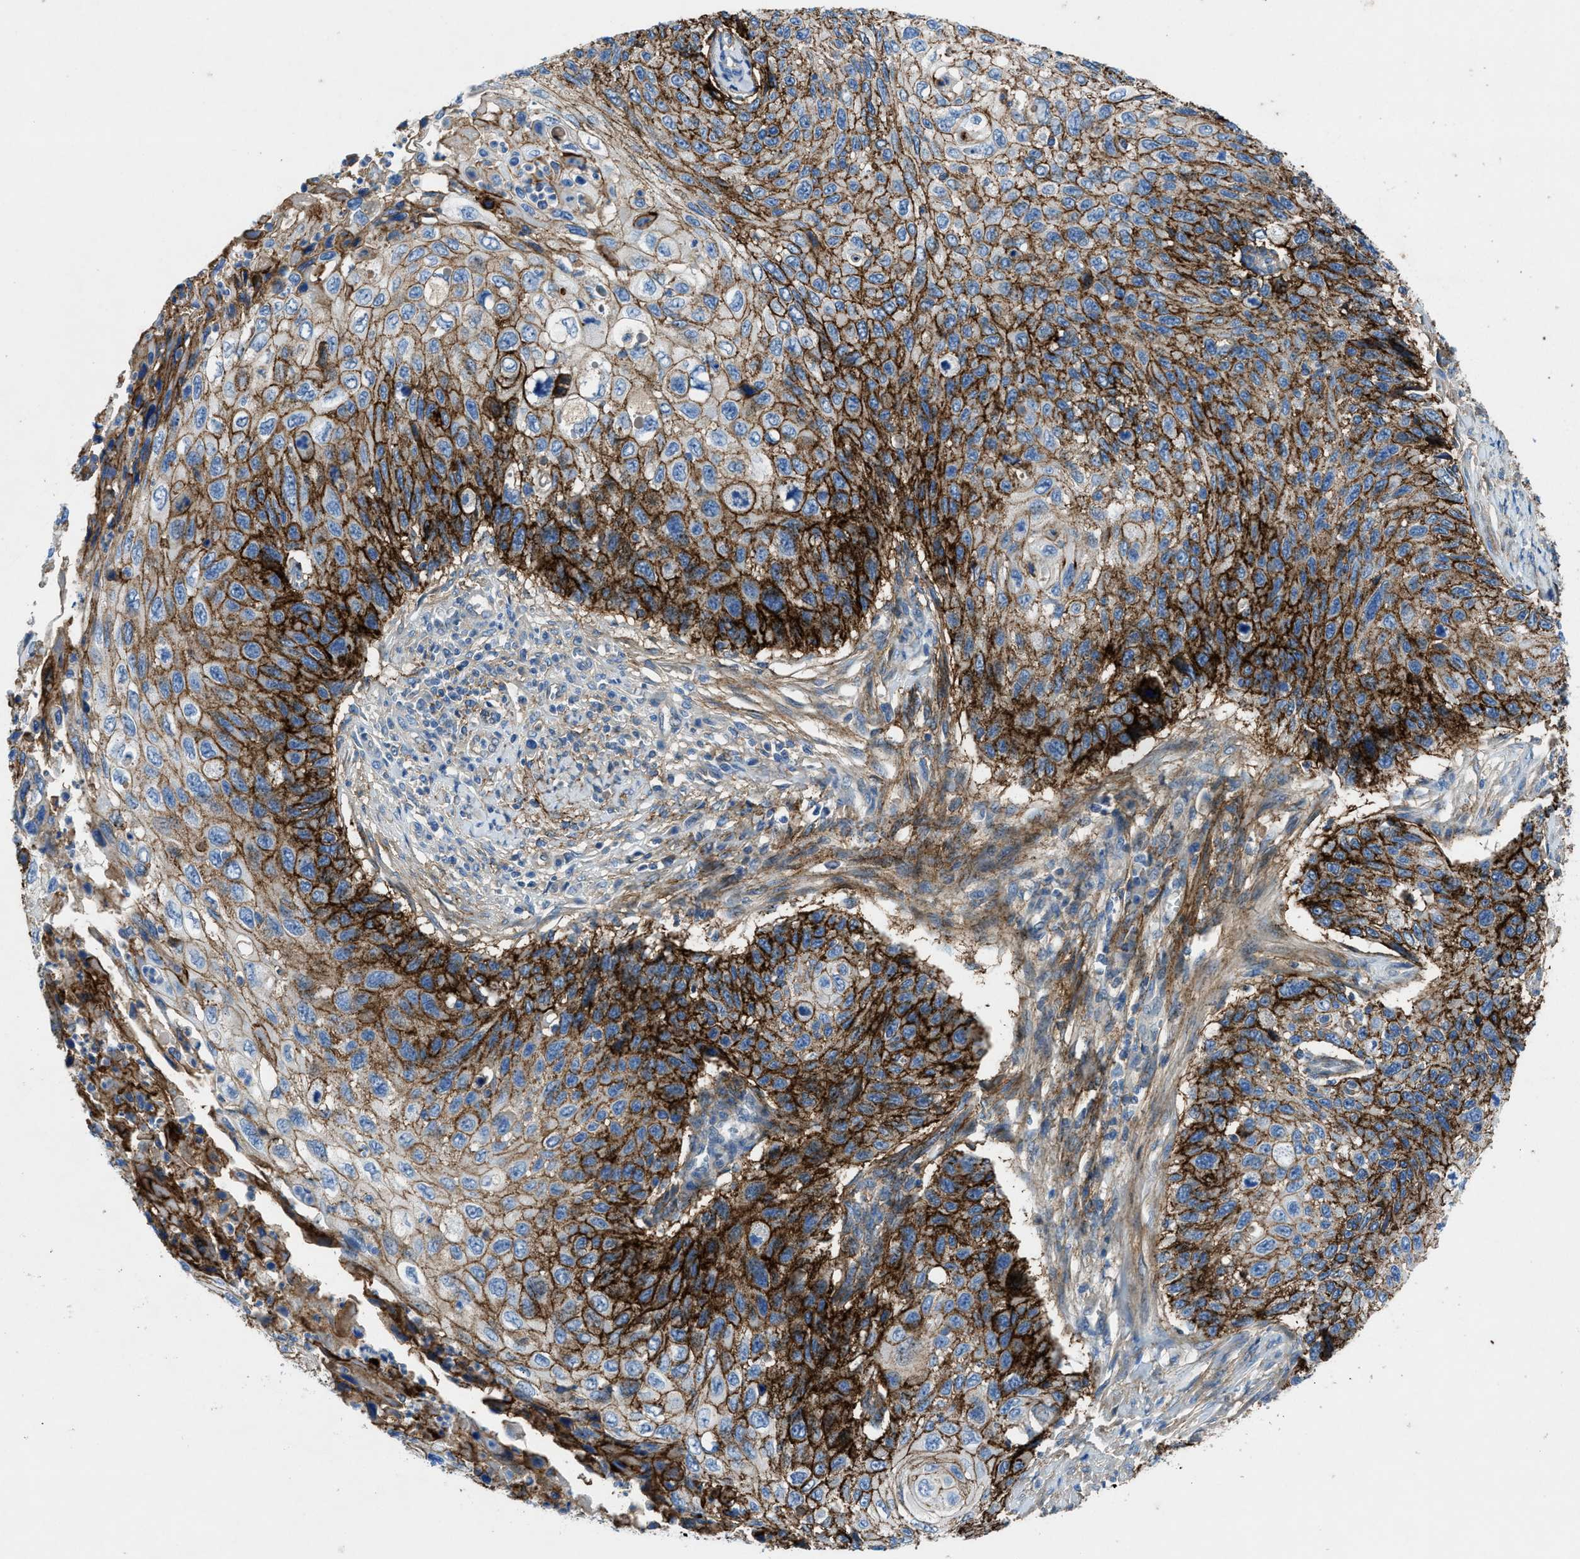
{"staining": {"intensity": "strong", "quantity": ">75%", "location": "cytoplasmic/membranous"}, "tissue": "cervical cancer", "cell_type": "Tumor cells", "image_type": "cancer", "snomed": [{"axis": "morphology", "description": "Squamous cell carcinoma, NOS"}, {"axis": "topography", "description": "Cervix"}], "caption": "Cervical squamous cell carcinoma stained with immunohistochemistry reveals strong cytoplasmic/membranous expression in approximately >75% of tumor cells.", "gene": "PTGFRN", "patient": {"sex": "female", "age": 70}}